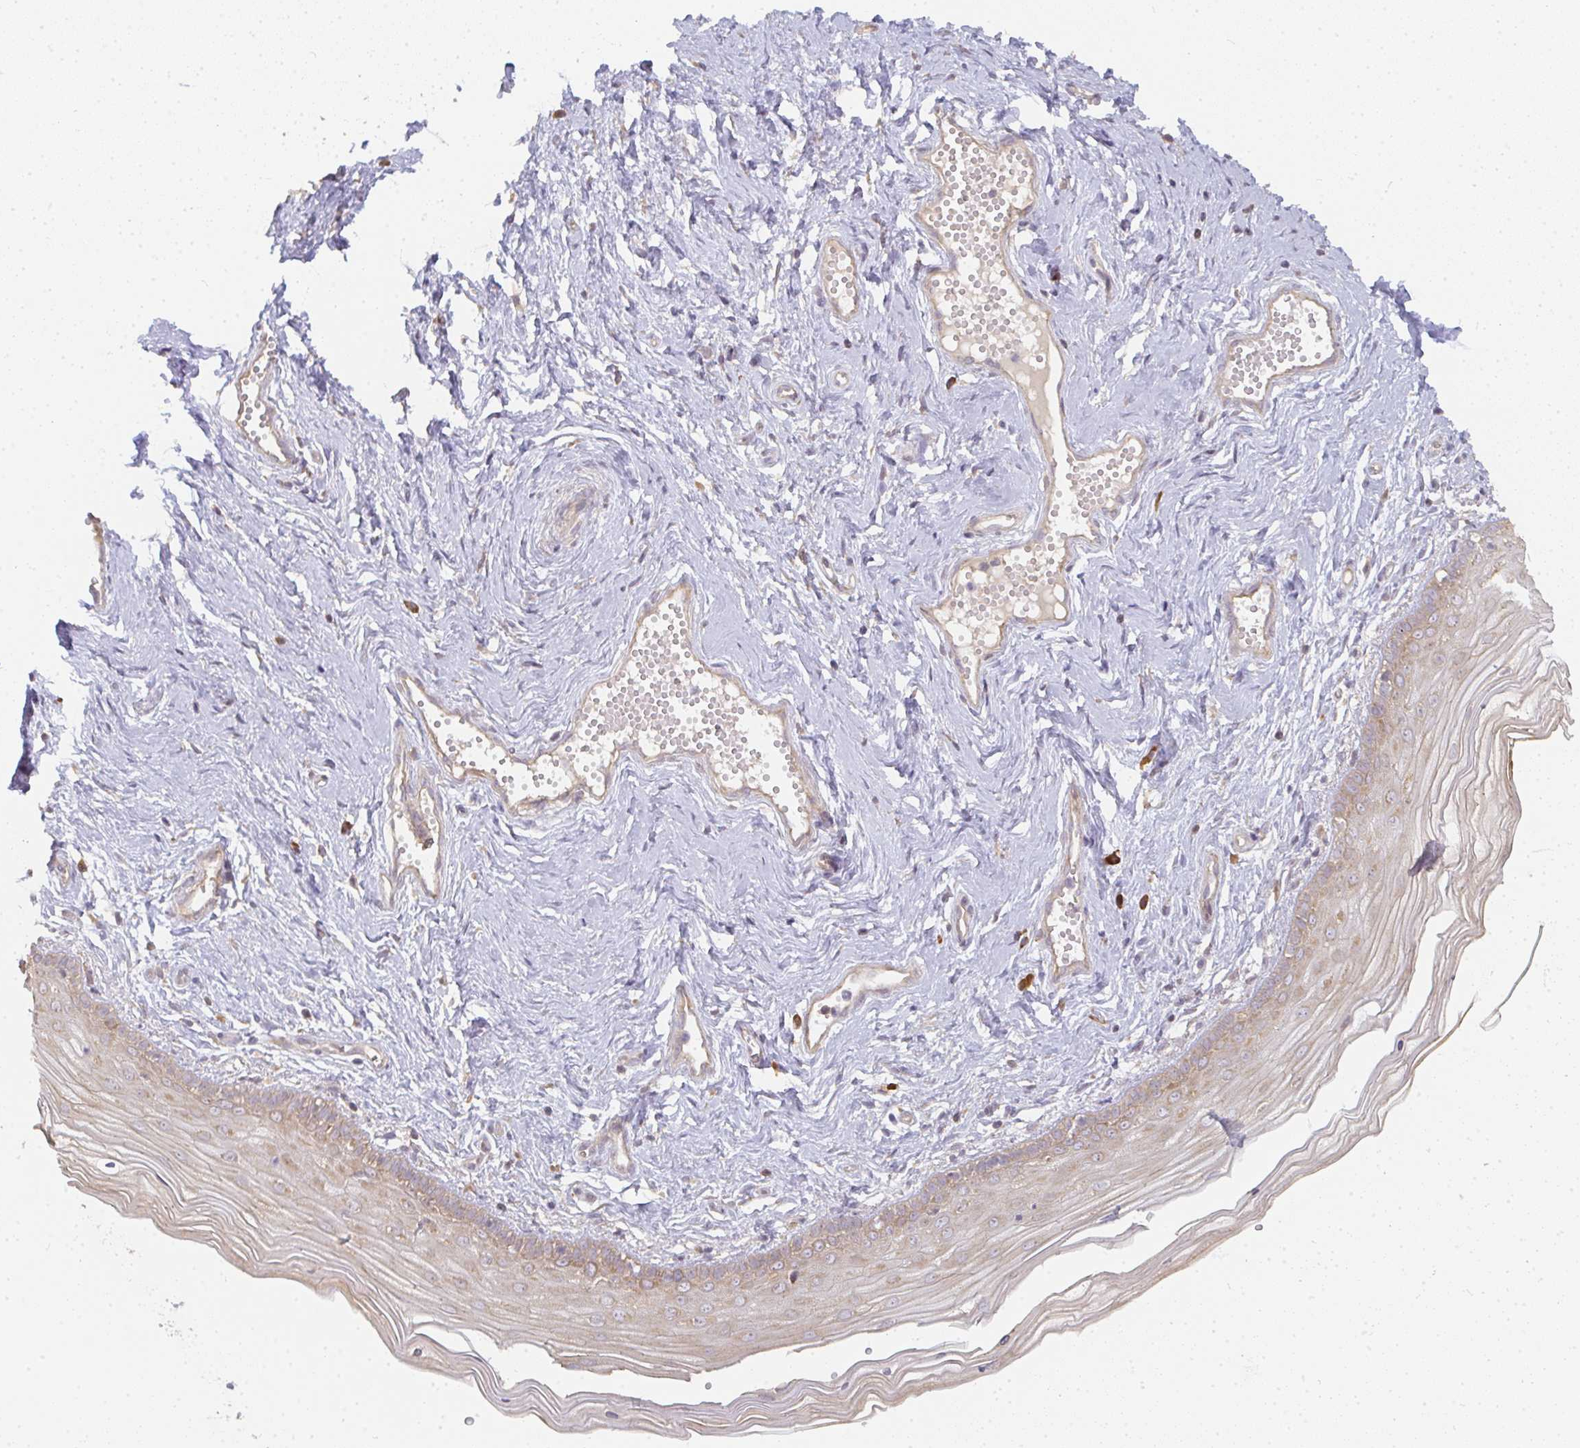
{"staining": {"intensity": "moderate", "quantity": "25%-75%", "location": "cytoplasmic/membranous"}, "tissue": "vagina", "cell_type": "Squamous epithelial cells", "image_type": "normal", "snomed": [{"axis": "morphology", "description": "Normal tissue, NOS"}, {"axis": "topography", "description": "Vagina"}], "caption": "Brown immunohistochemical staining in unremarkable vagina exhibits moderate cytoplasmic/membranous positivity in about 25%-75% of squamous epithelial cells. The protein of interest is stained brown, and the nuclei are stained in blue (DAB (3,3'-diaminobenzidine) IHC with brightfield microscopy, high magnification).", "gene": "SLC35B3", "patient": {"sex": "female", "age": 38}}